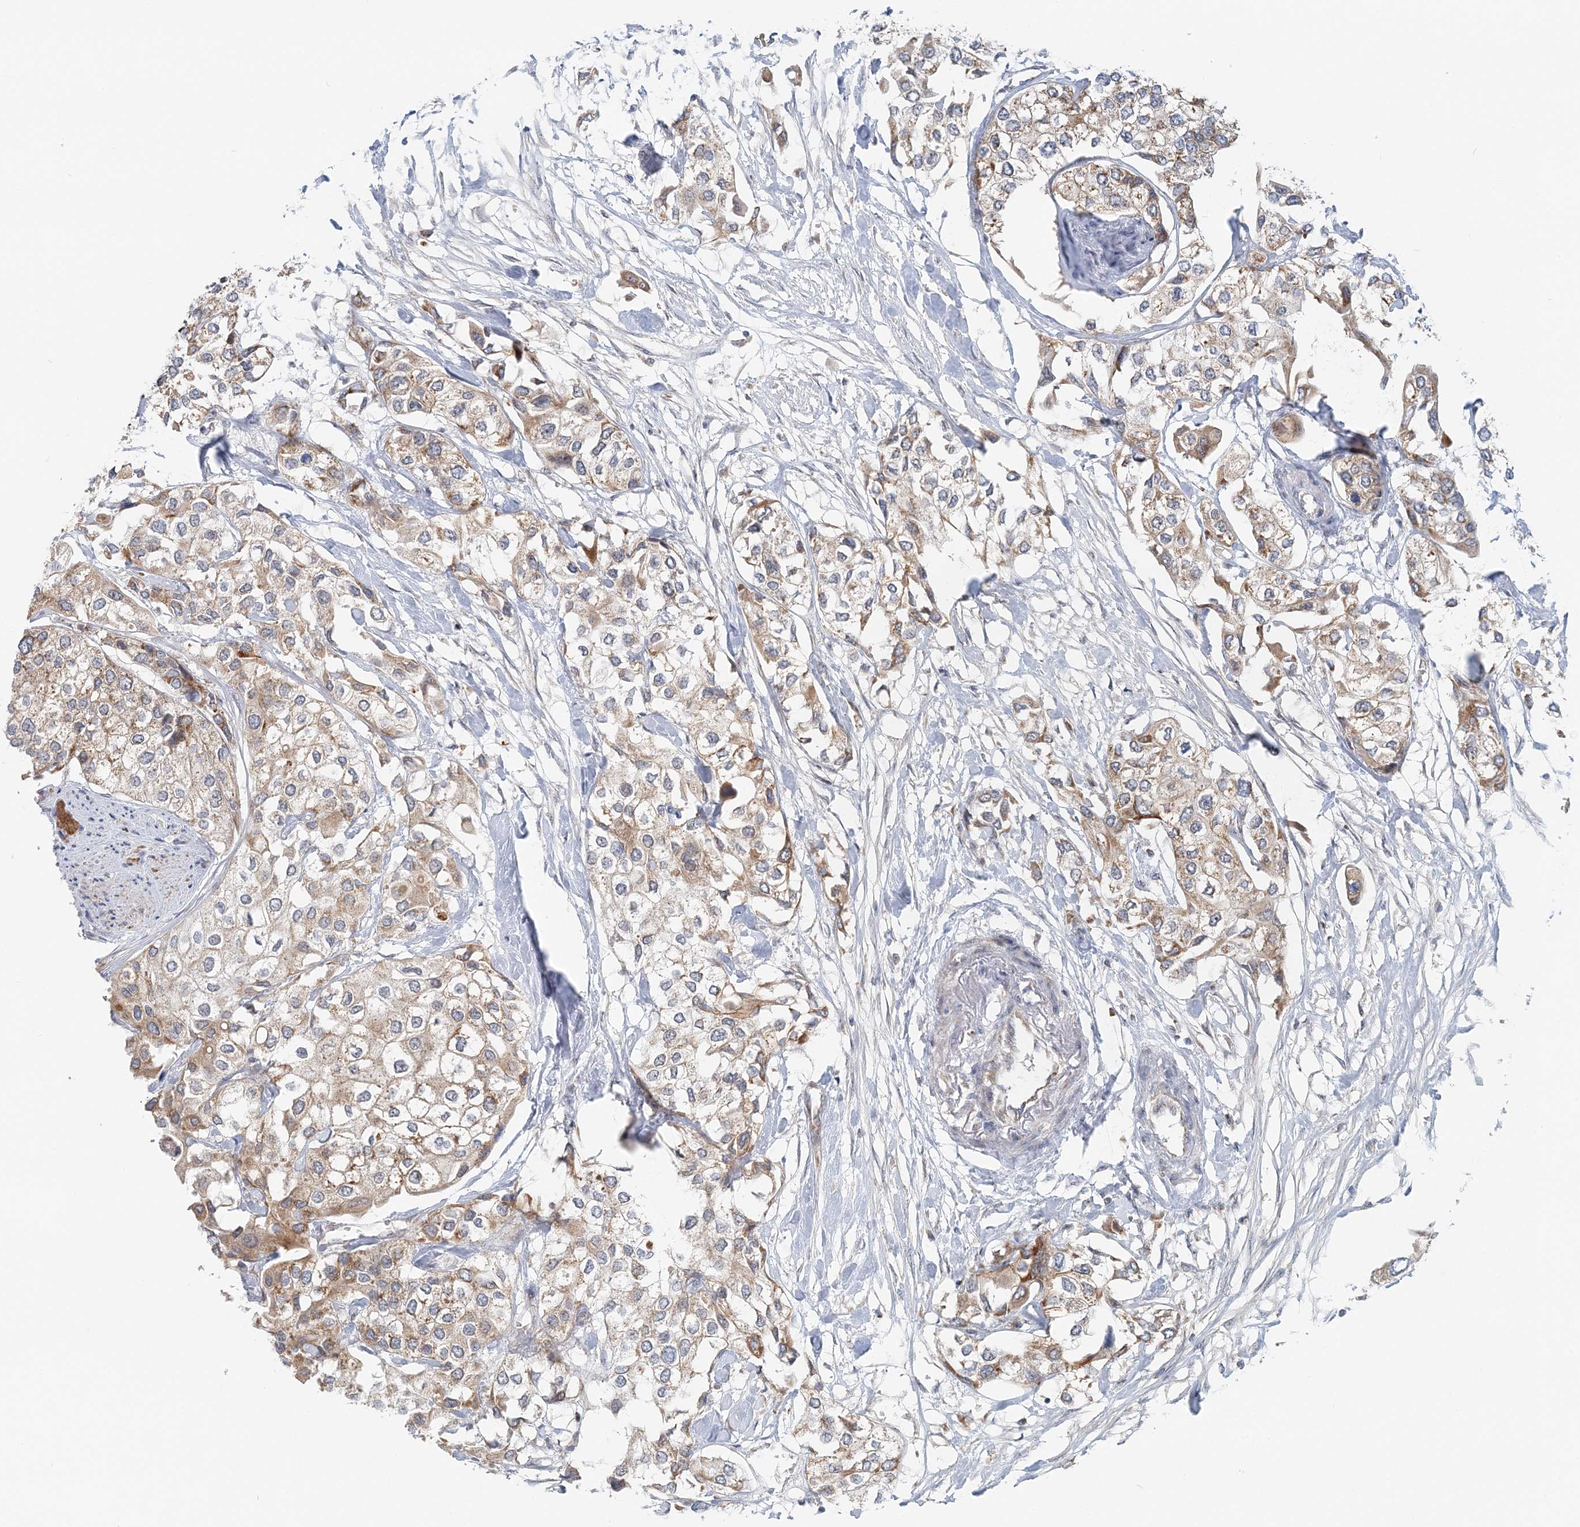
{"staining": {"intensity": "moderate", "quantity": "25%-75%", "location": "cytoplasmic/membranous"}, "tissue": "urothelial cancer", "cell_type": "Tumor cells", "image_type": "cancer", "snomed": [{"axis": "morphology", "description": "Urothelial carcinoma, High grade"}, {"axis": "topography", "description": "Urinary bladder"}], "caption": "The immunohistochemical stain labels moderate cytoplasmic/membranous expression in tumor cells of urothelial cancer tissue.", "gene": "RNF150", "patient": {"sex": "male", "age": 64}}